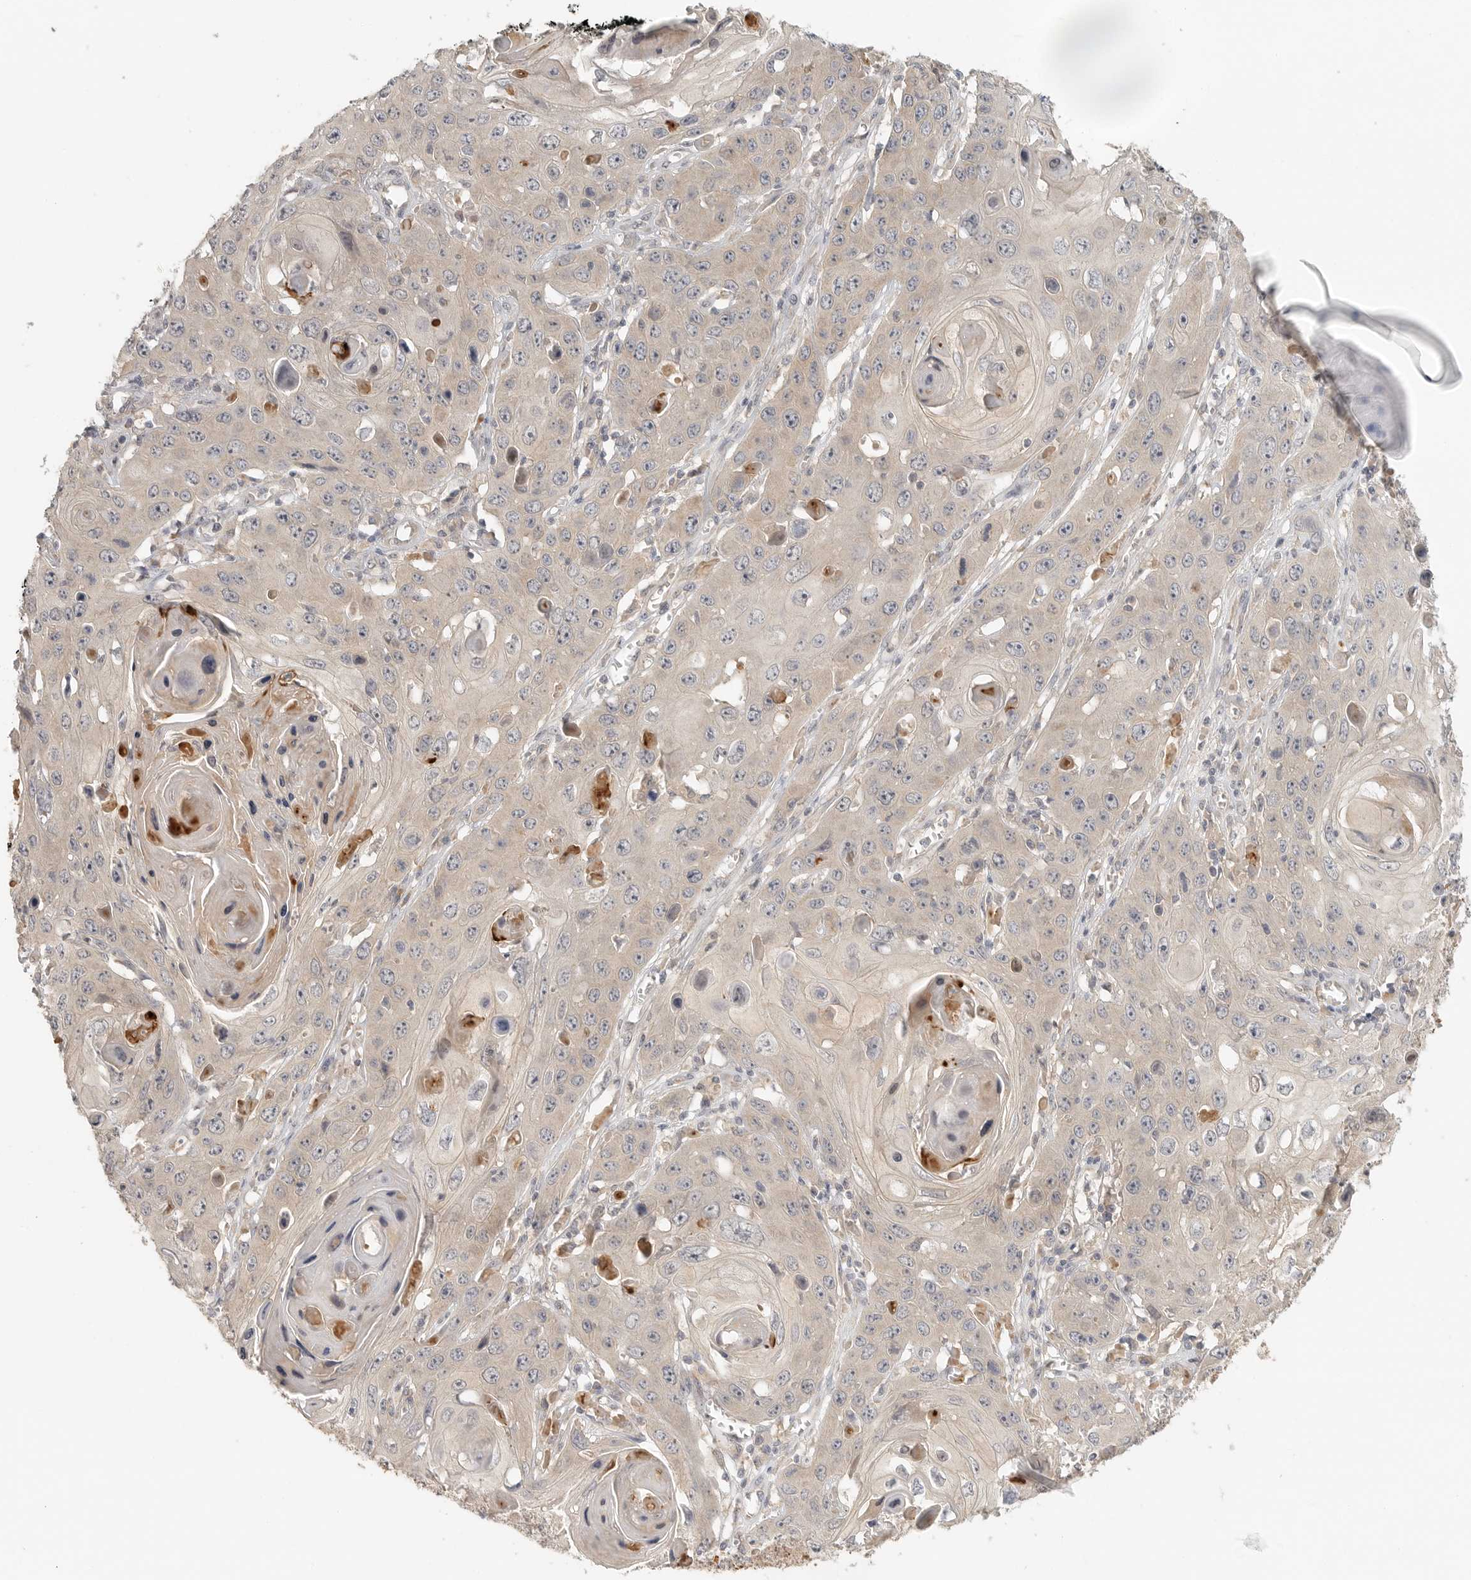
{"staining": {"intensity": "weak", "quantity": "<25%", "location": "cytoplasmic/membranous"}, "tissue": "skin cancer", "cell_type": "Tumor cells", "image_type": "cancer", "snomed": [{"axis": "morphology", "description": "Squamous cell carcinoma, NOS"}, {"axis": "topography", "description": "Skin"}], "caption": "An image of squamous cell carcinoma (skin) stained for a protein shows no brown staining in tumor cells.", "gene": "HDAC6", "patient": {"sex": "male", "age": 55}}